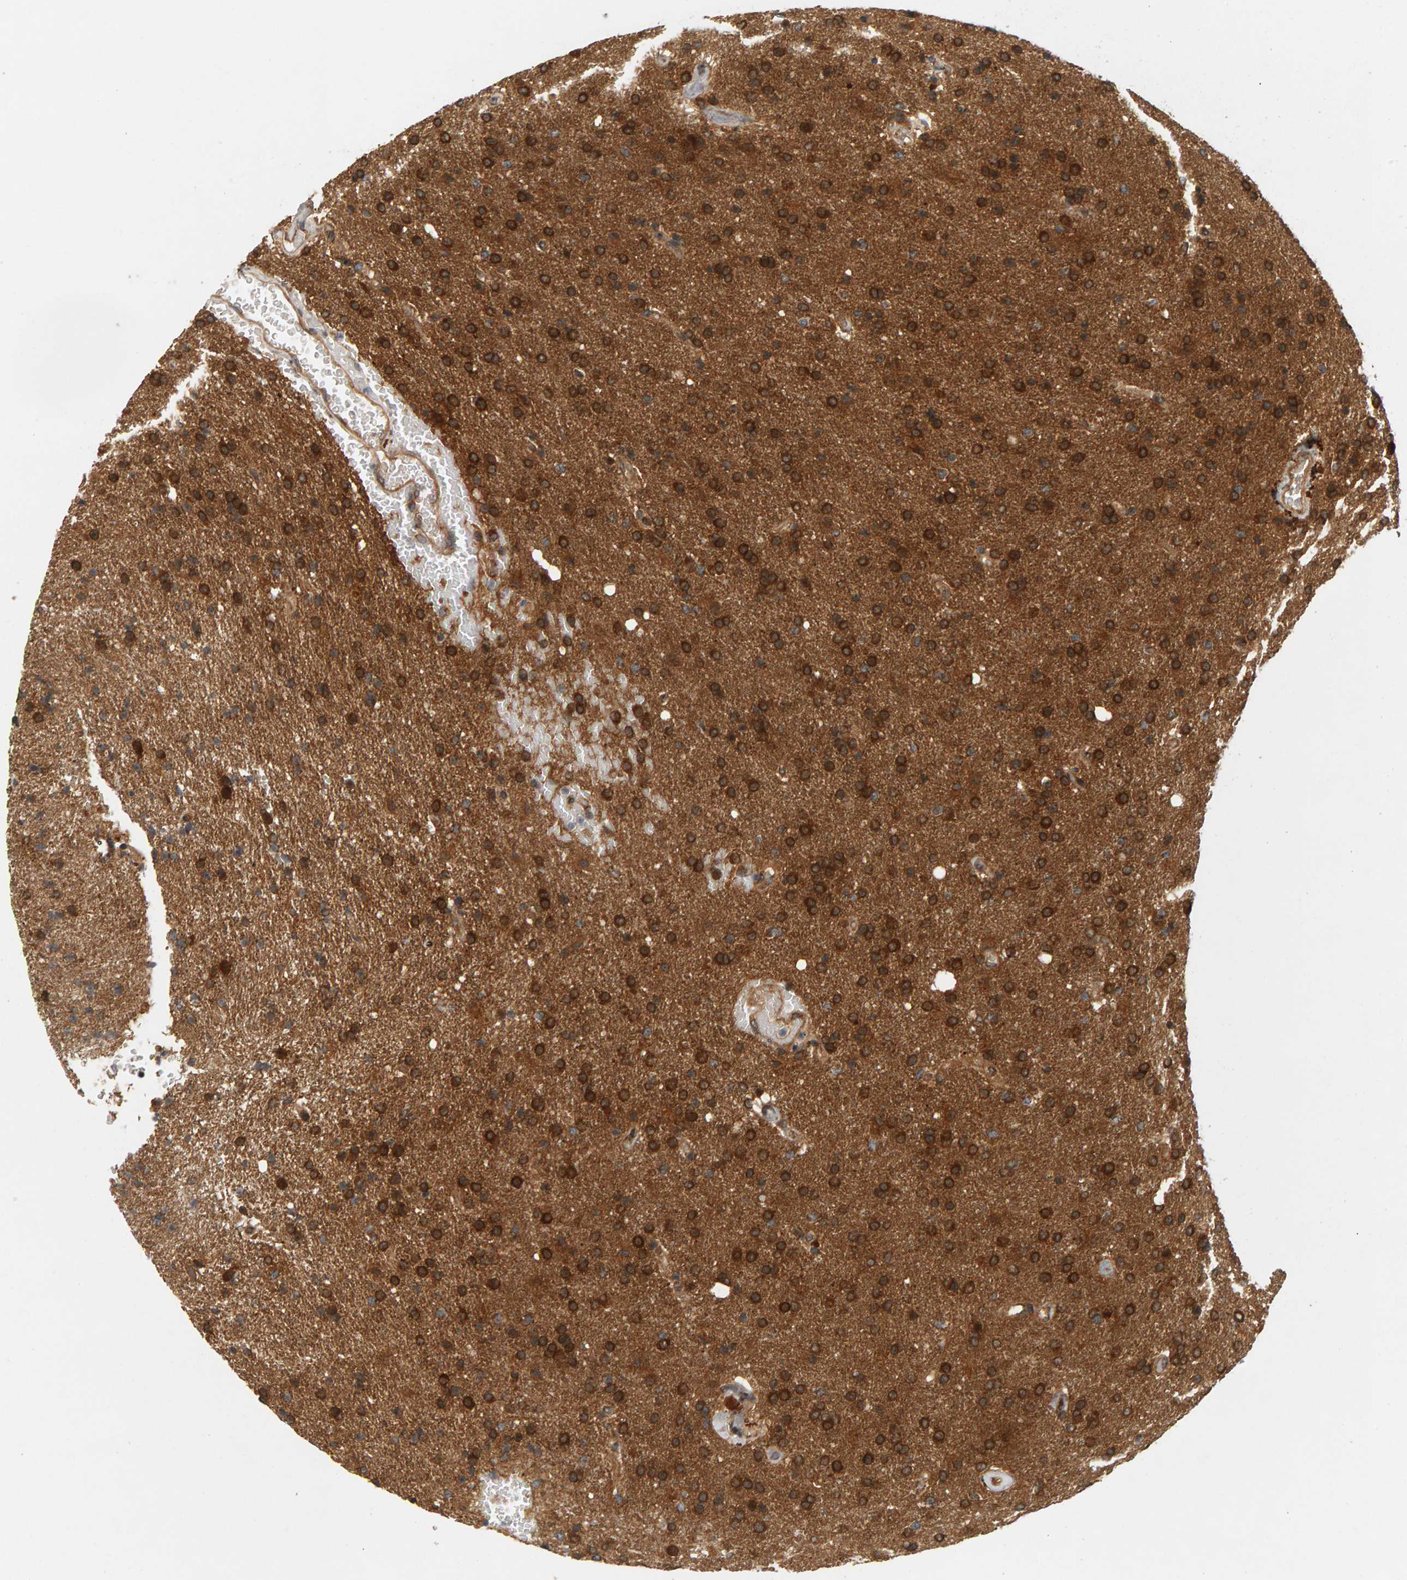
{"staining": {"intensity": "strong", "quantity": ">75%", "location": "cytoplasmic/membranous"}, "tissue": "glioma", "cell_type": "Tumor cells", "image_type": "cancer", "snomed": [{"axis": "morphology", "description": "Glioma, malignant, High grade"}, {"axis": "topography", "description": "Brain"}], "caption": "Brown immunohistochemical staining in glioma shows strong cytoplasmic/membranous expression in about >75% of tumor cells.", "gene": "BAHCC1", "patient": {"sex": "male", "age": 72}}